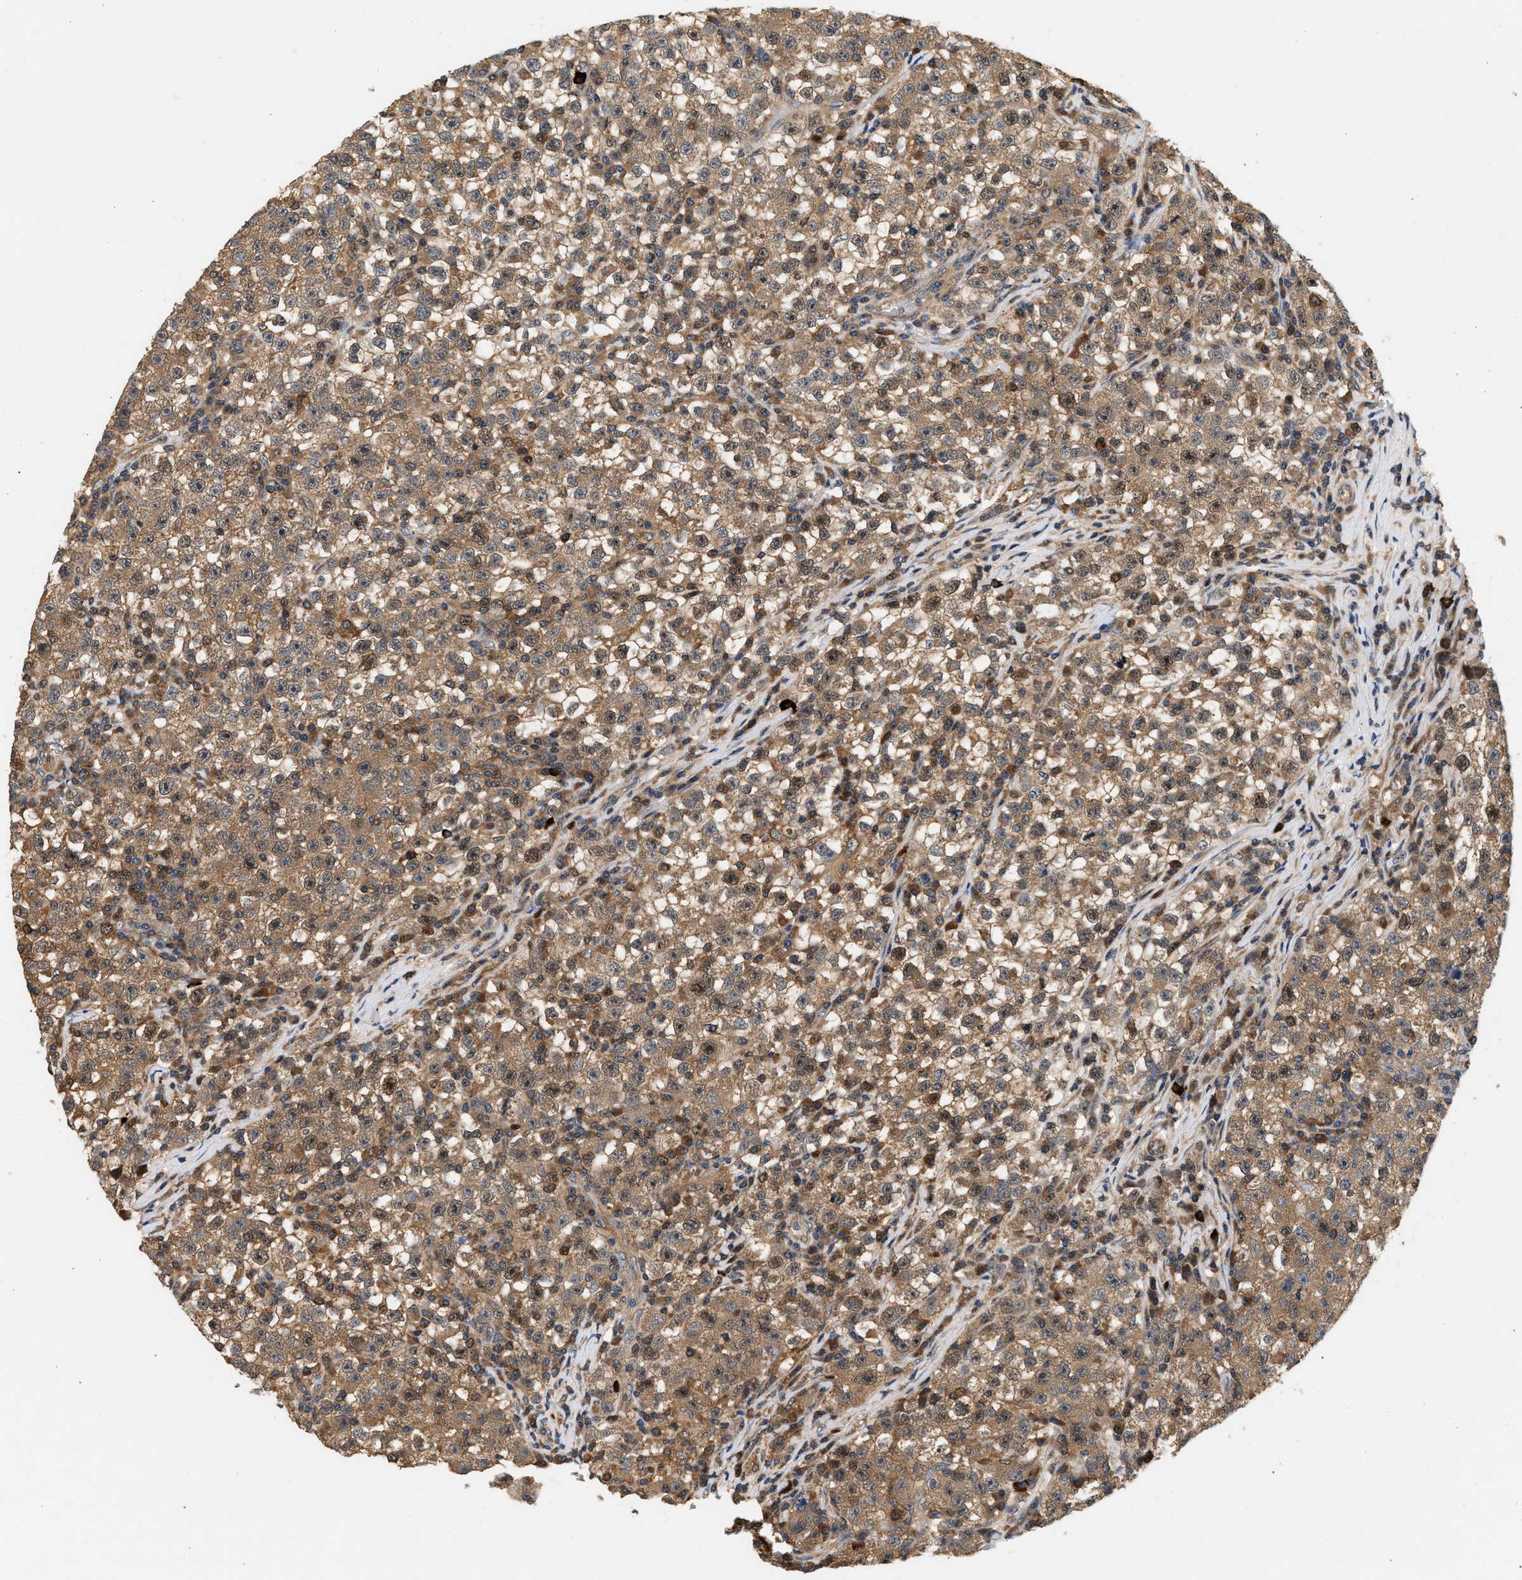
{"staining": {"intensity": "weak", "quantity": ">75%", "location": "cytoplasmic/membranous,nuclear"}, "tissue": "testis cancer", "cell_type": "Tumor cells", "image_type": "cancer", "snomed": [{"axis": "morphology", "description": "Seminoma, NOS"}, {"axis": "topography", "description": "Testis"}], "caption": "Immunohistochemistry image of neoplastic tissue: seminoma (testis) stained using immunohistochemistry displays low levels of weak protein expression localized specifically in the cytoplasmic/membranous and nuclear of tumor cells, appearing as a cytoplasmic/membranous and nuclear brown color.", "gene": "FAM78A", "patient": {"sex": "male", "age": 22}}